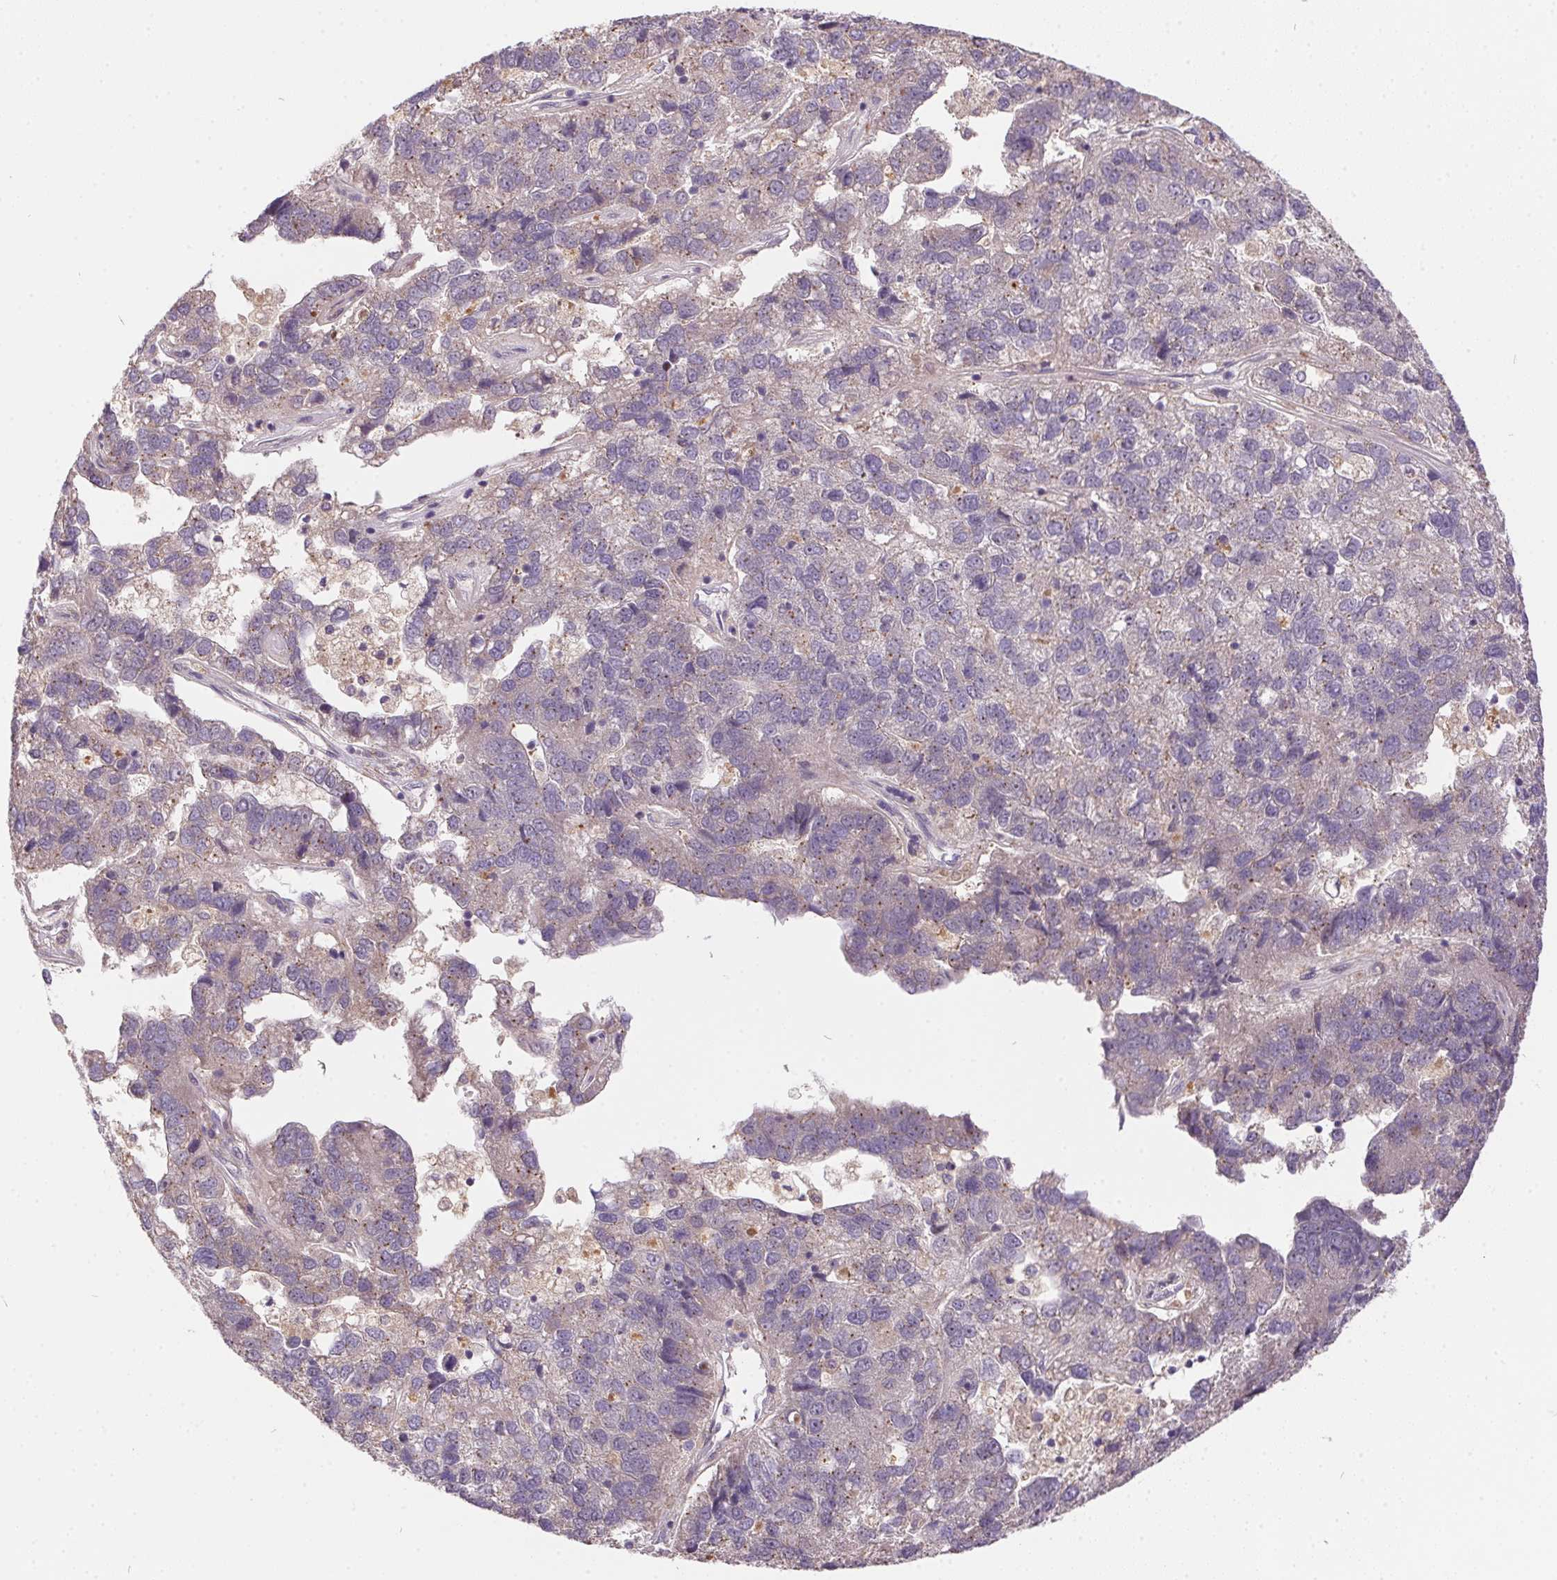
{"staining": {"intensity": "negative", "quantity": "none", "location": "none"}, "tissue": "pancreatic cancer", "cell_type": "Tumor cells", "image_type": "cancer", "snomed": [{"axis": "morphology", "description": "Adenocarcinoma, NOS"}, {"axis": "topography", "description": "Pancreas"}], "caption": "A high-resolution histopathology image shows immunohistochemistry staining of pancreatic cancer (adenocarcinoma), which demonstrates no significant expression in tumor cells.", "gene": "NUDT16", "patient": {"sex": "female", "age": 61}}